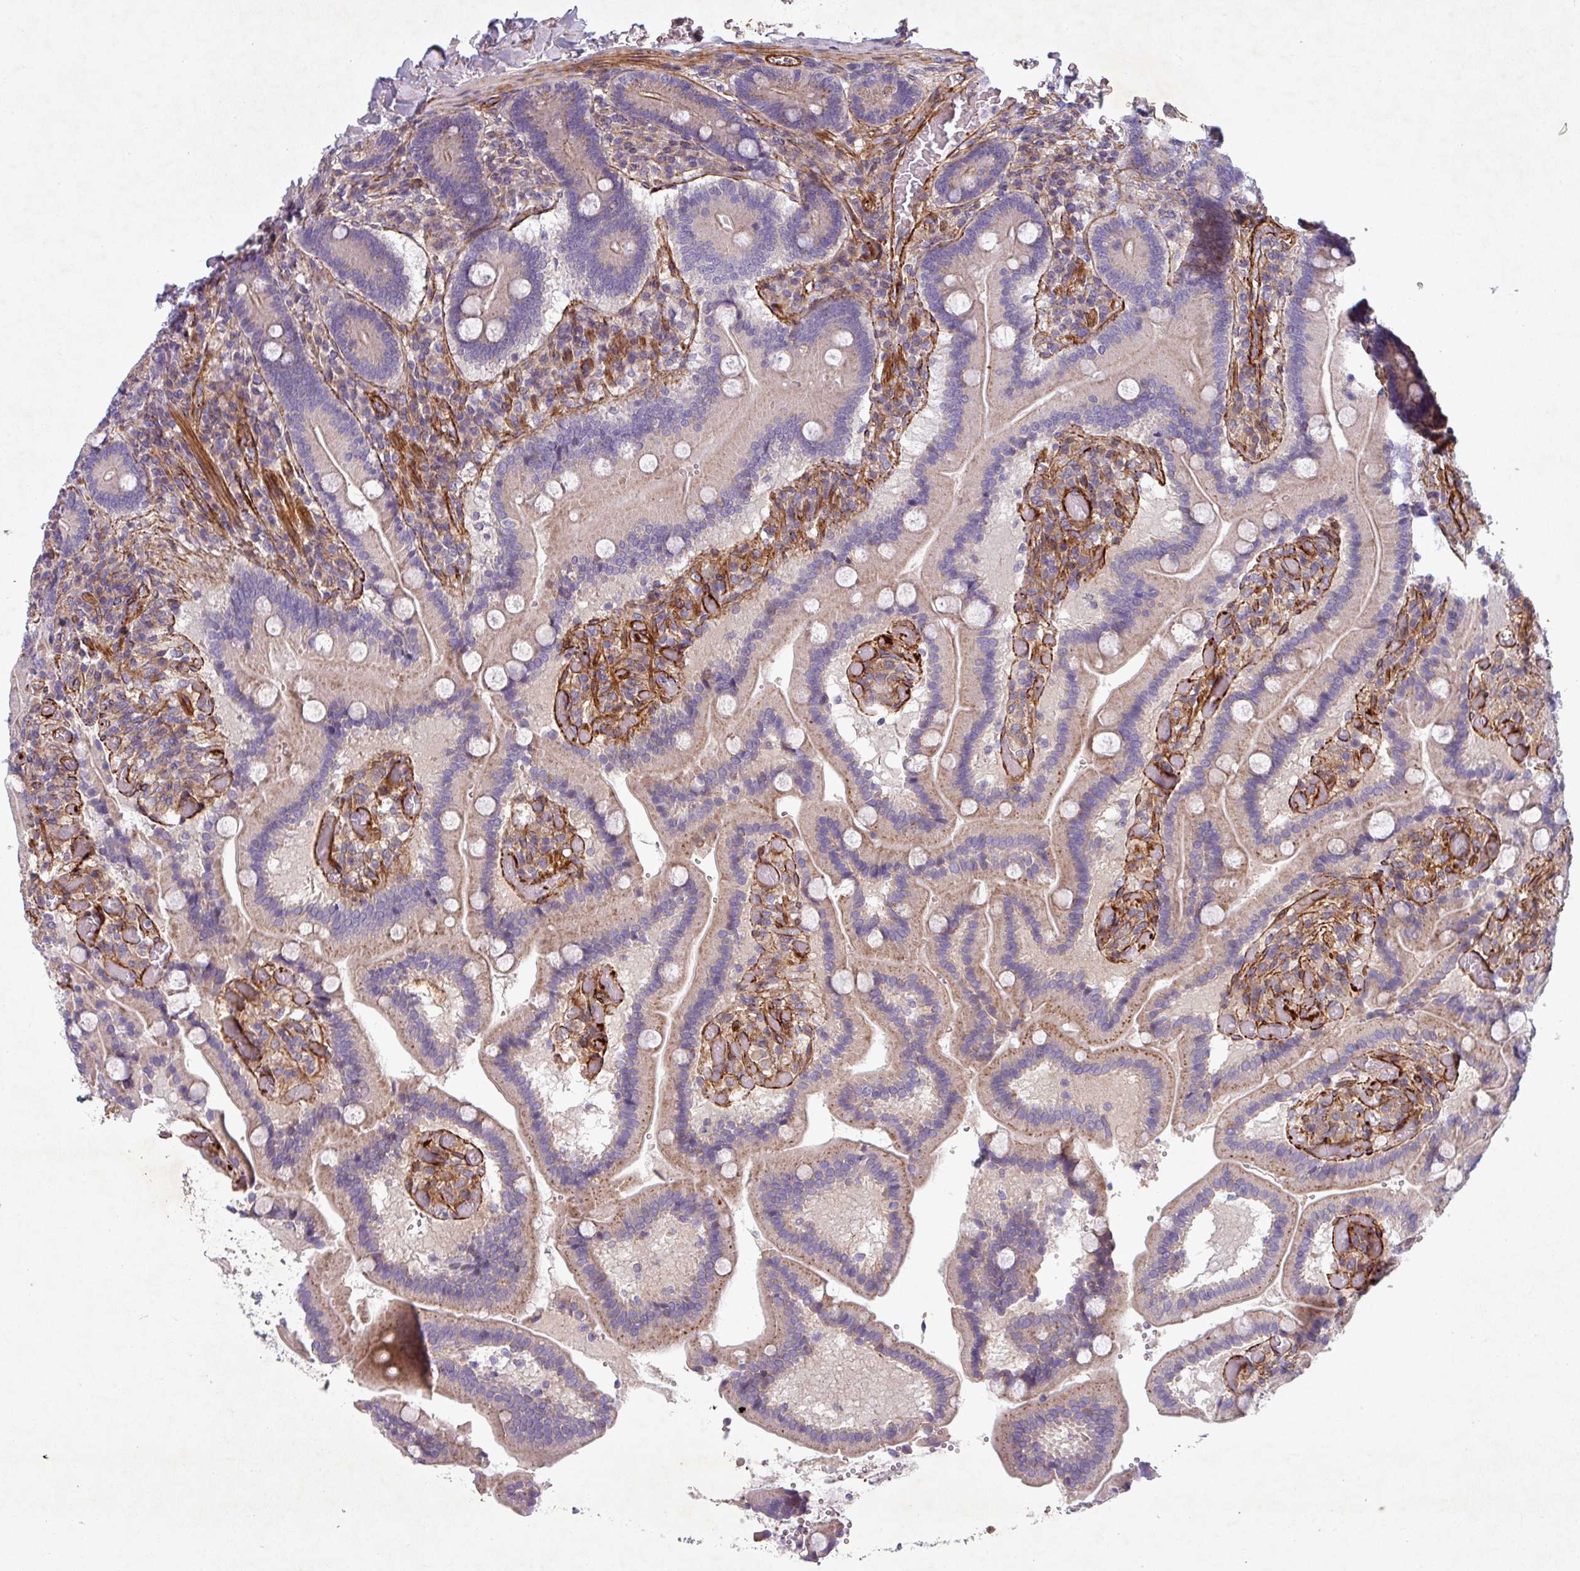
{"staining": {"intensity": "weak", "quantity": "25%-75%", "location": "cytoplasmic/membranous"}, "tissue": "duodenum", "cell_type": "Glandular cells", "image_type": "normal", "snomed": [{"axis": "morphology", "description": "Normal tissue, NOS"}, {"axis": "topography", "description": "Duodenum"}], "caption": "Immunohistochemistry (IHC) histopathology image of normal duodenum stained for a protein (brown), which displays low levels of weak cytoplasmic/membranous expression in about 25%-75% of glandular cells.", "gene": "ATP2C2", "patient": {"sex": "female", "age": 62}}